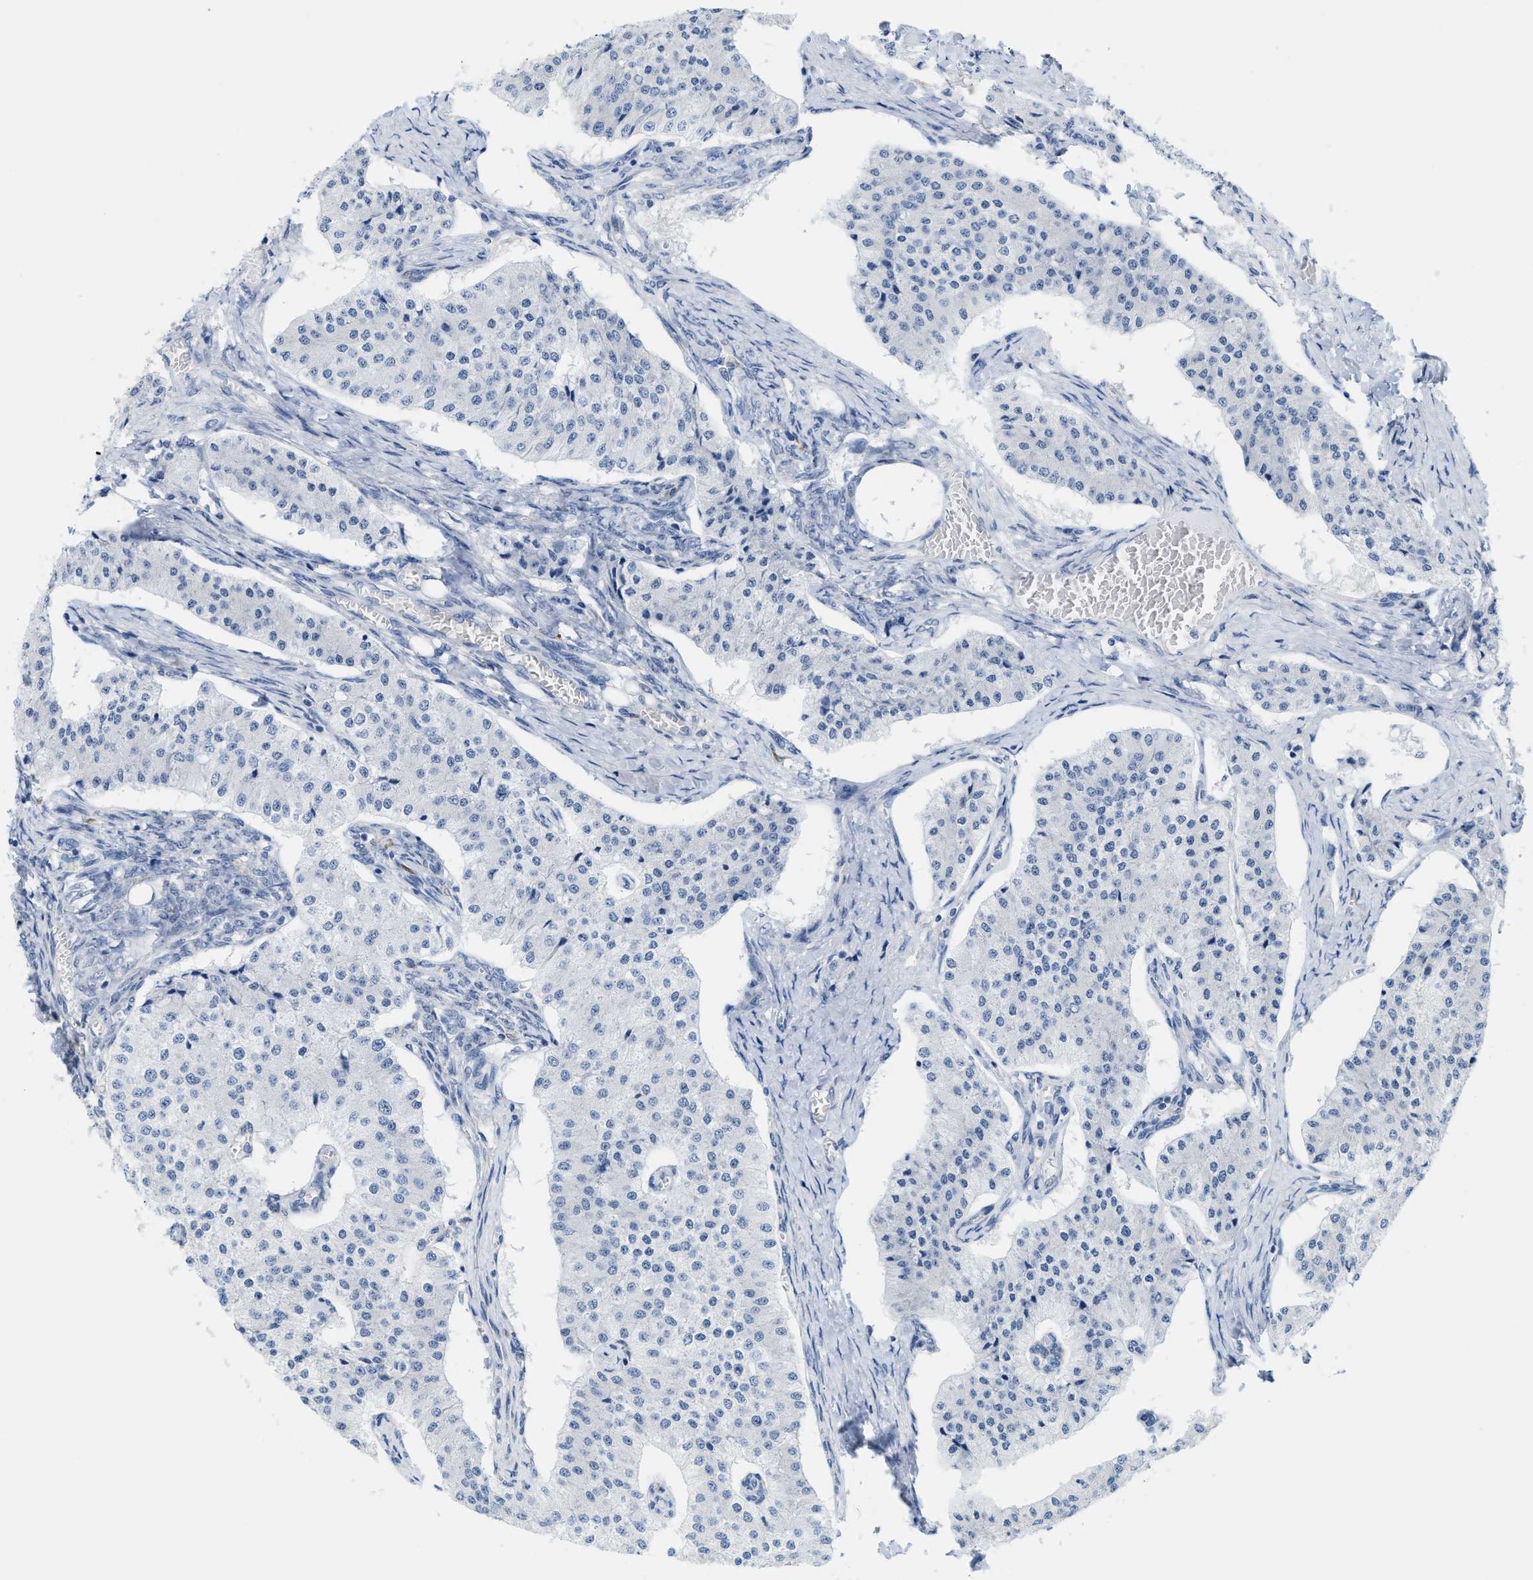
{"staining": {"intensity": "negative", "quantity": "none", "location": "none"}, "tissue": "carcinoid", "cell_type": "Tumor cells", "image_type": "cancer", "snomed": [{"axis": "morphology", "description": "Carcinoid, malignant, NOS"}, {"axis": "topography", "description": "Colon"}], "caption": "Tumor cells show no significant staining in carcinoid.", "gene": "KIFC3", "patient": {"sex": "female", "age": 52}}